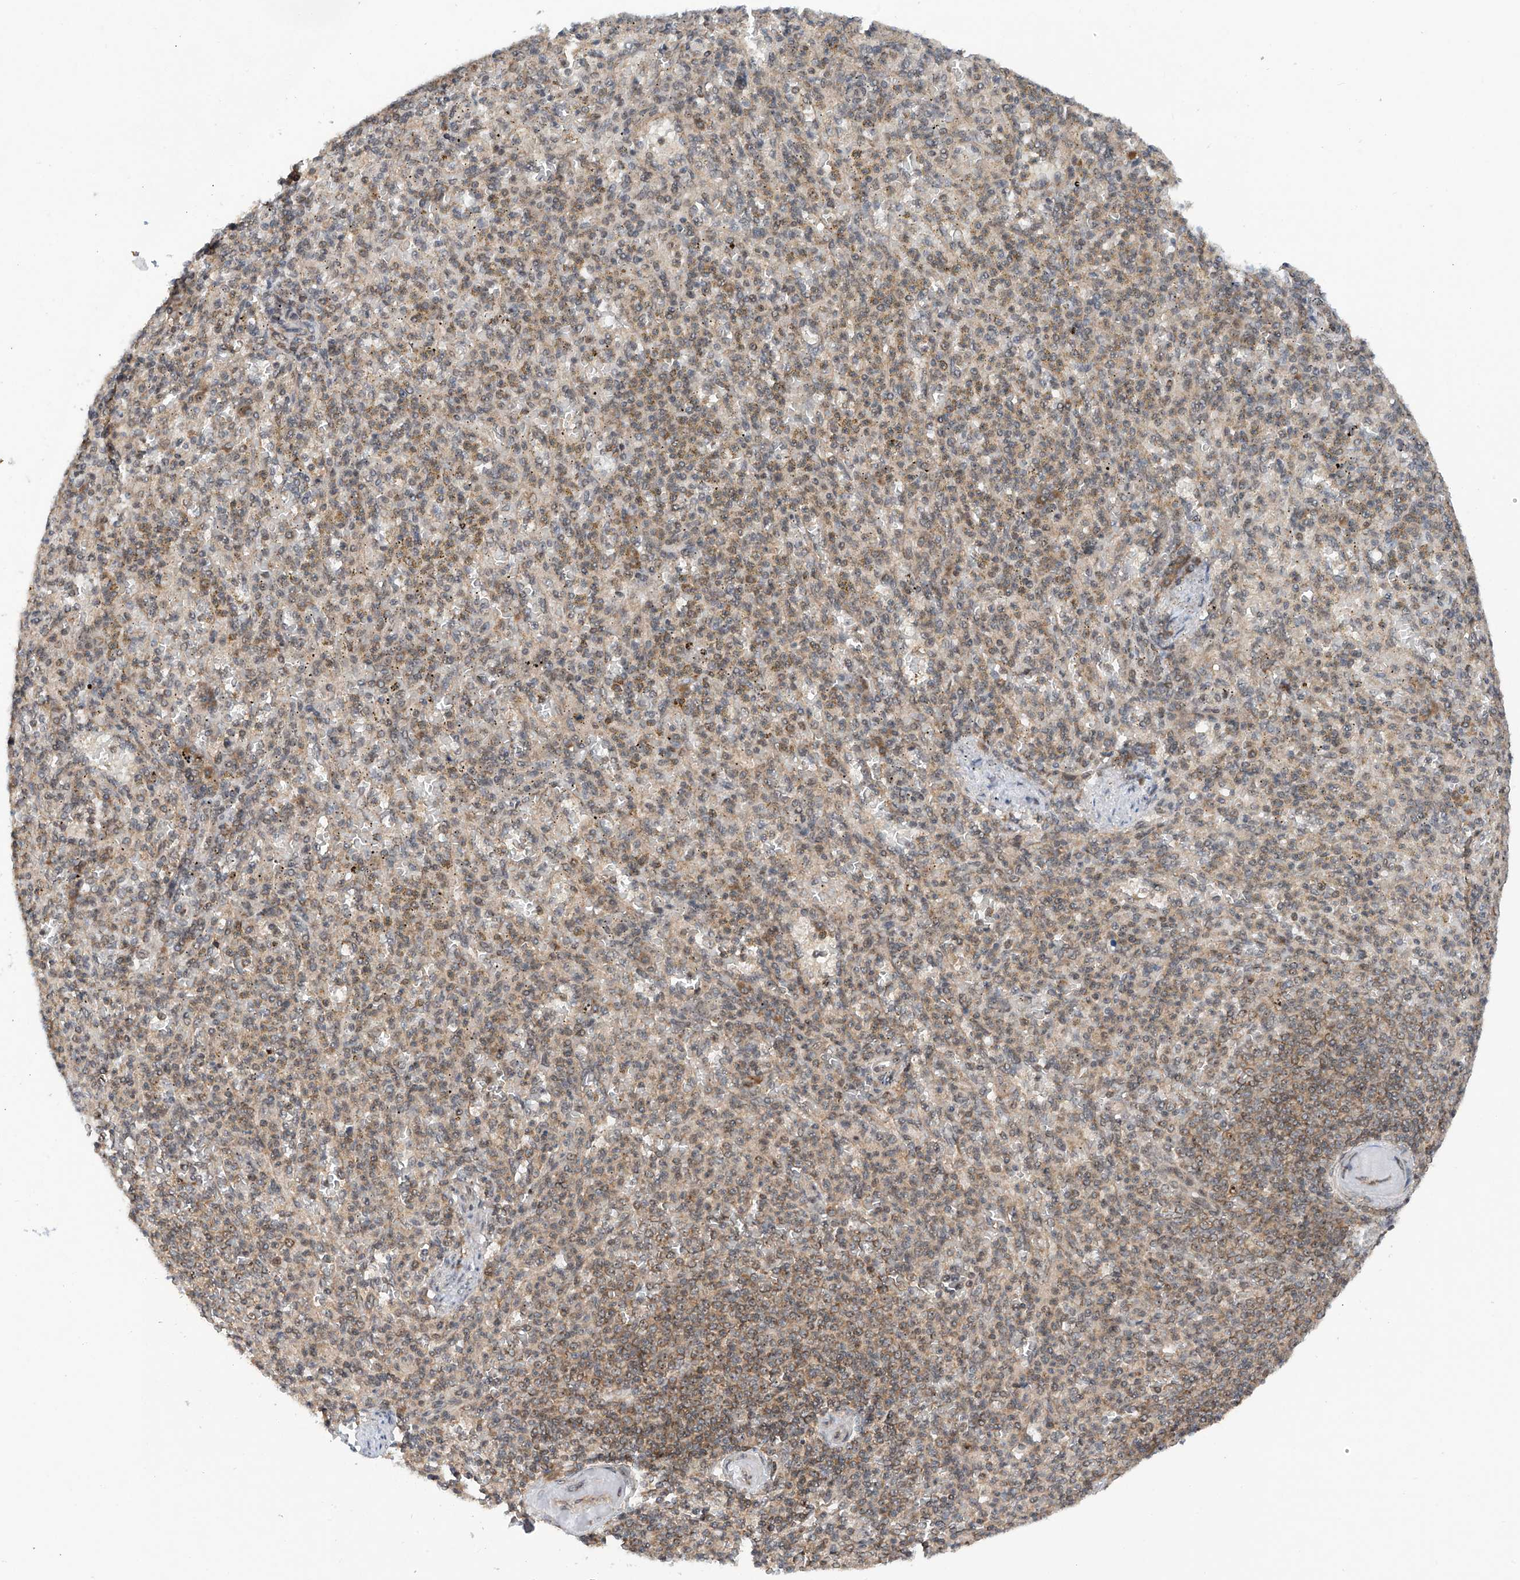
{"staining": {"intensity": "negative", "quantity": "none", "location": "none"}, "tissue": "spleen", "cell_type": "Cells in red pulp", "image_type": "normal", "snomed": [{"axis": "morphology", "description": "Normal tissue, NOS"}, {"axis": "topography", "description": "Spleen"}], "caption": "Cells in red pulp show no significant expression in normal spleen.", "gene": "C1orf131", "patient": {"sex": "female", "age": 74}}